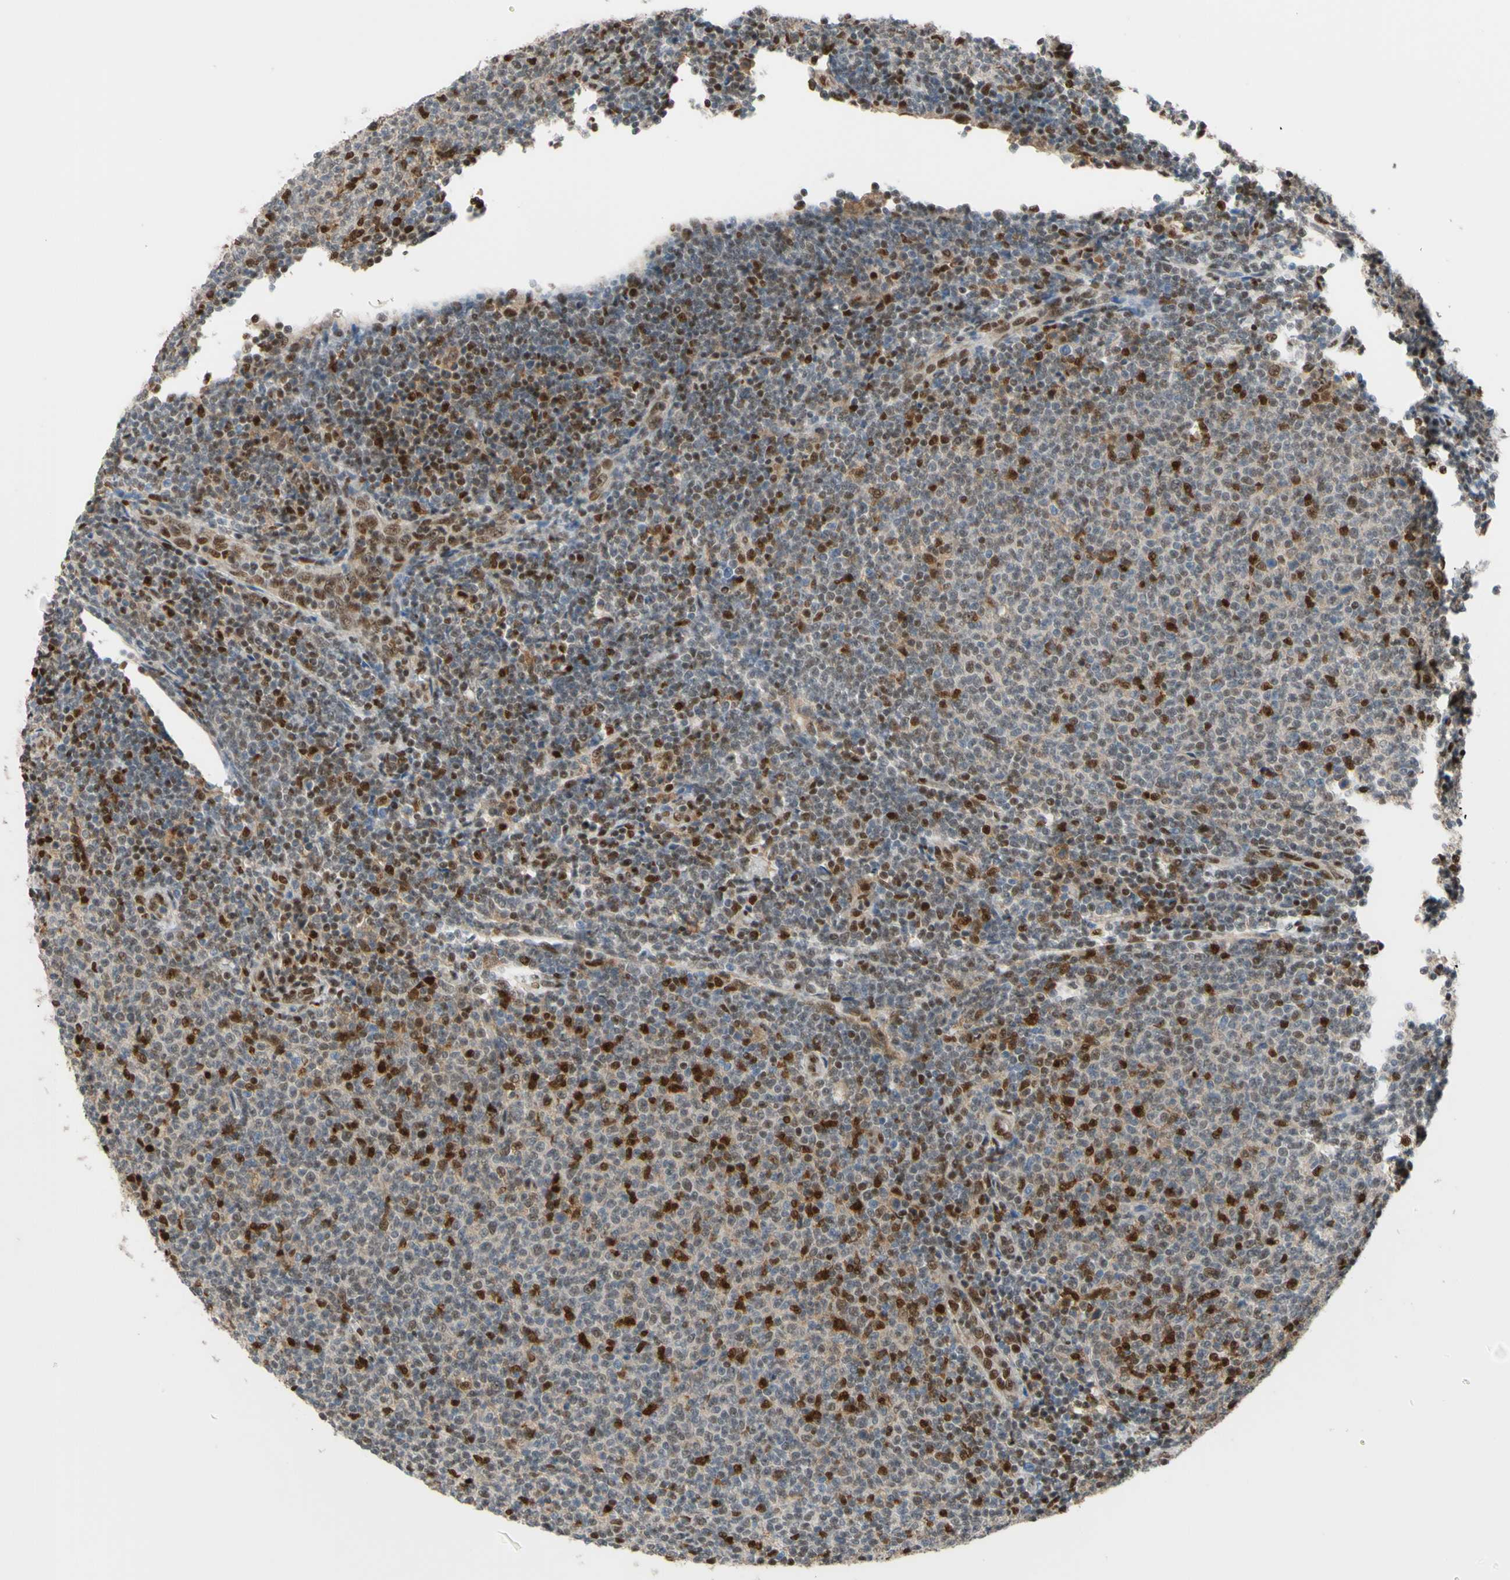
{"staining": {"intensity": "strong", "quantity": "25%-75%", "location": "cytoplasmic/membranous,nuclear"}, "tissue": "lymphoma", "cell_type": "Tumor cells", "image_type": "cancer", "snomed": [{"axis": "morphology", "description": "Malignant lymphoma, non-Hodgkin's type, Low grade"}, {"axis": "topography", "description": "Lymph node"}], "caption": "Malignant lymphoma, non-Hodgkin's type (low-grade) tissue reveals strong cytoplasmic/membranous and nuclear positivity in approximately 25%-75% of tumor cells, visualized by immunohistochemistry.", "gene": "FKBP5", "patient": {"sex": "male", "age": 66}}